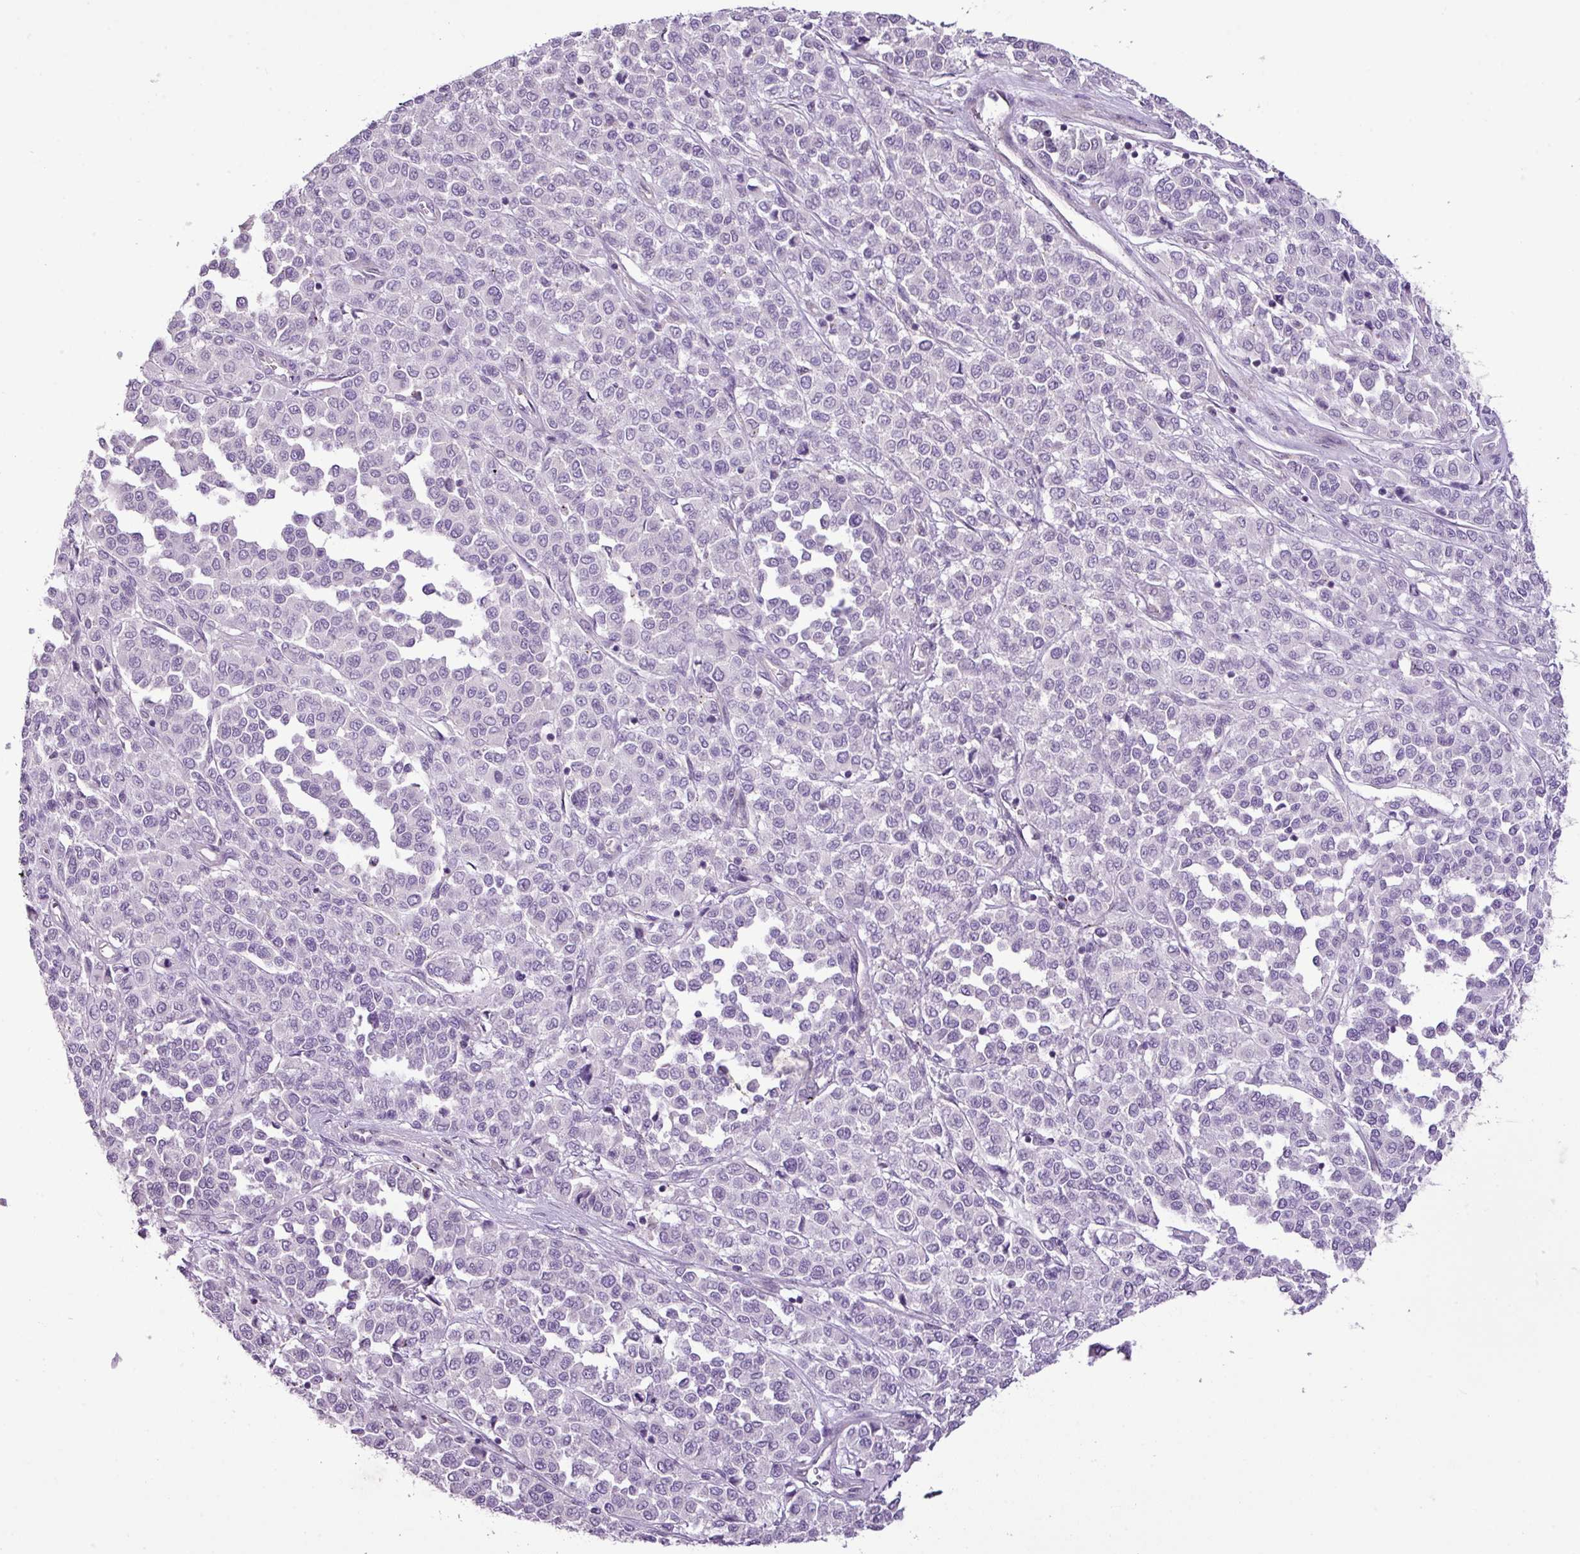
{"staining": {"intensity": "negative", "quantity": "none", "location": "none"}, "tissue": "melanoma", "cell_type": "Tumor cells", "image_type": "cancer", "snomed": [{"axis": "morphology", "description": "Malignant melanoma, Metastatic site"}, {"axis": "topography", "description": "Pancreas"}], "caption": "DAB immunohistochemical staining of human melanoma shows no significant expression in tumor cells.", "gene": "DNAJB13", "patient": {"sex": "female", "age": 30}}